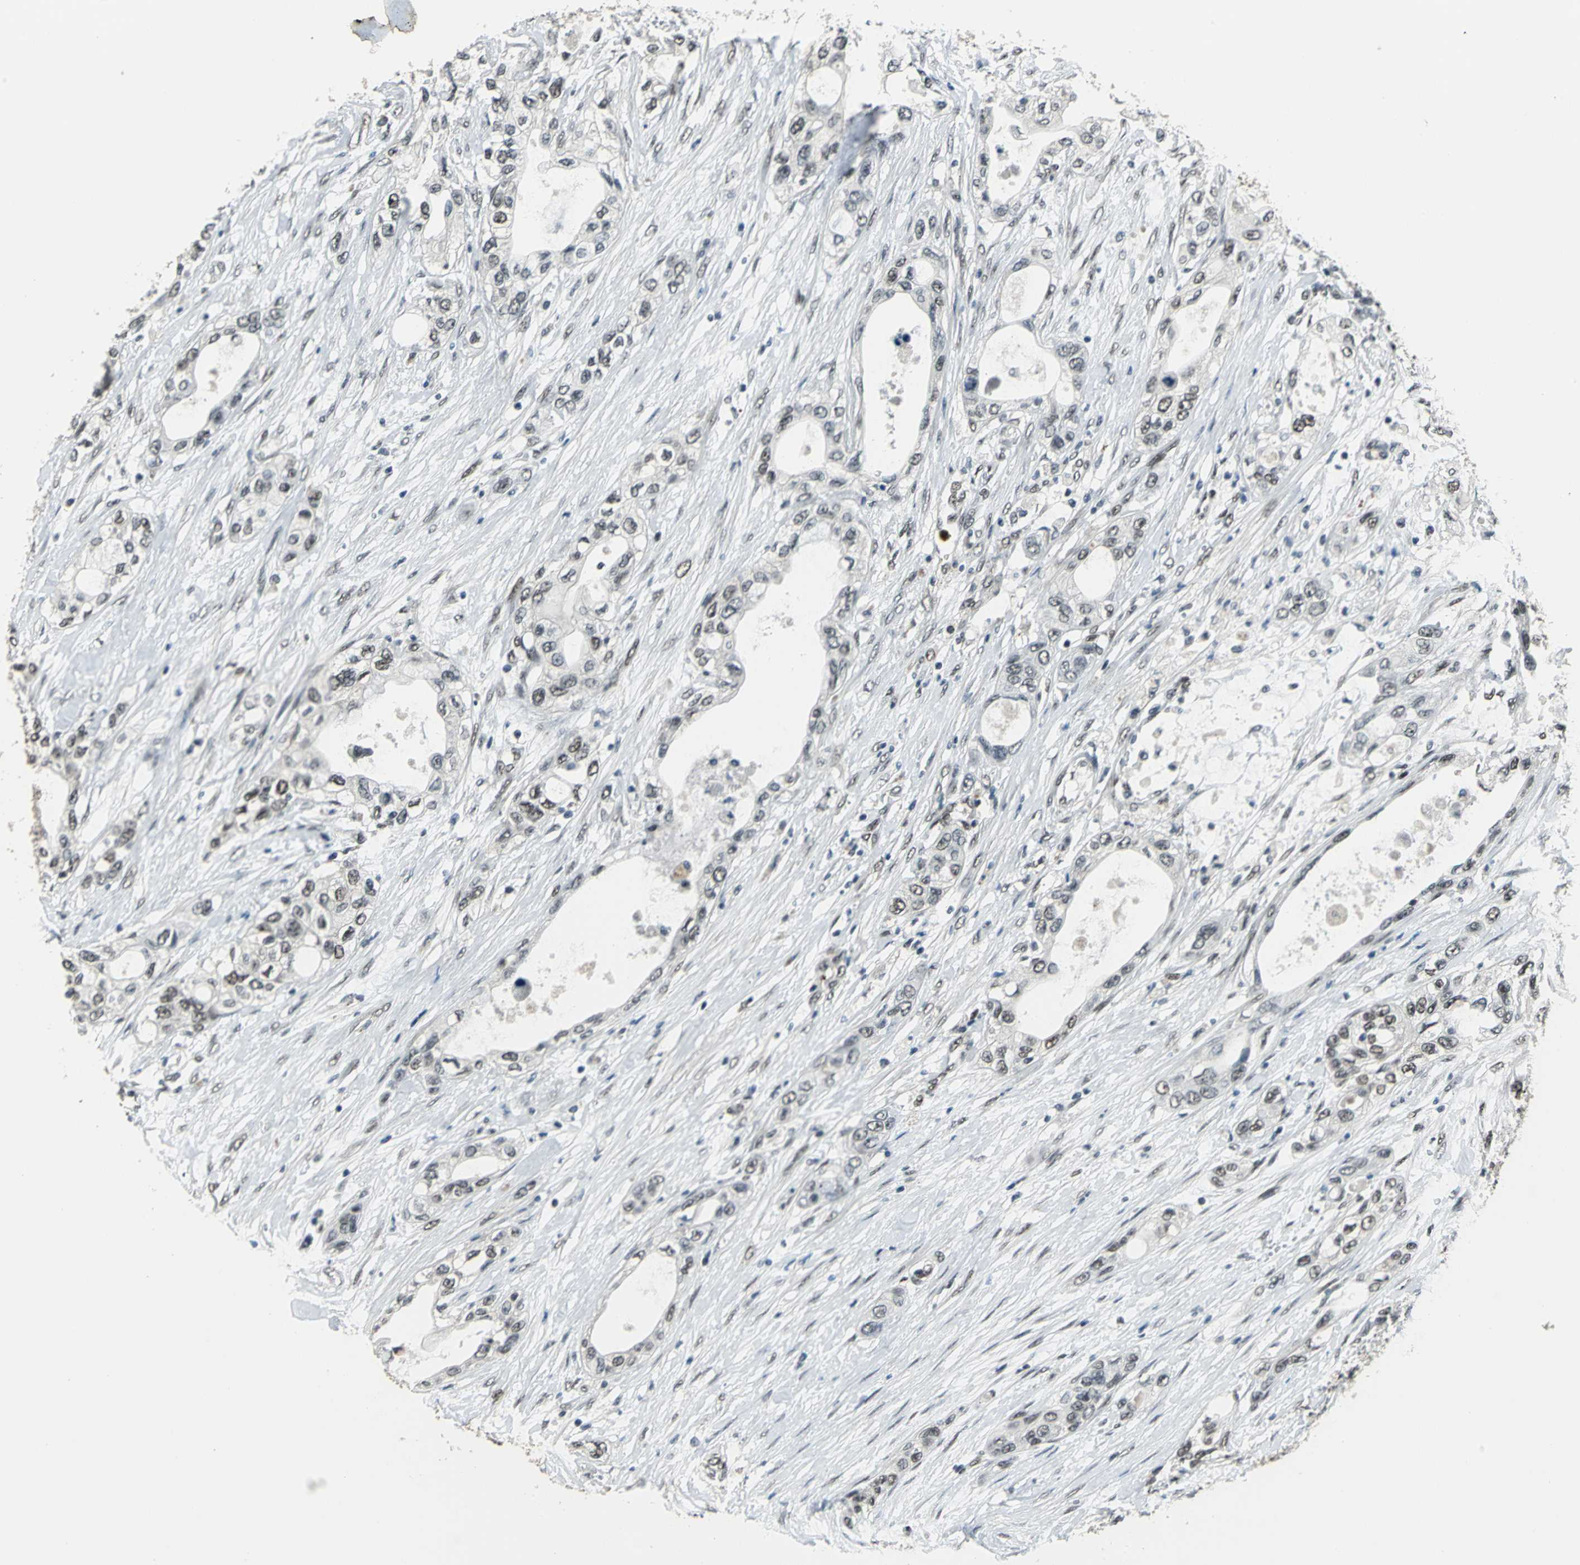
{"staining": {"intensity": "weak", "quantity": "<25%", "location": "nuclear"}, "tissue": "pancreatic cancer", "cell_type": "Tumor cells", "image_type": "cancer", "snomed": [{"axis": "morphology", "description": "Adenocarcinoma, NOS"}, {"axis": "topography", "description": "Pancreas"}], "caption": "Protein analysis of adenocarcinoma (pancreatic) demonstrates no significant staining in tumor cells.", "gene": "ELF2", "patient": {"sex": "female", "age": 70}}